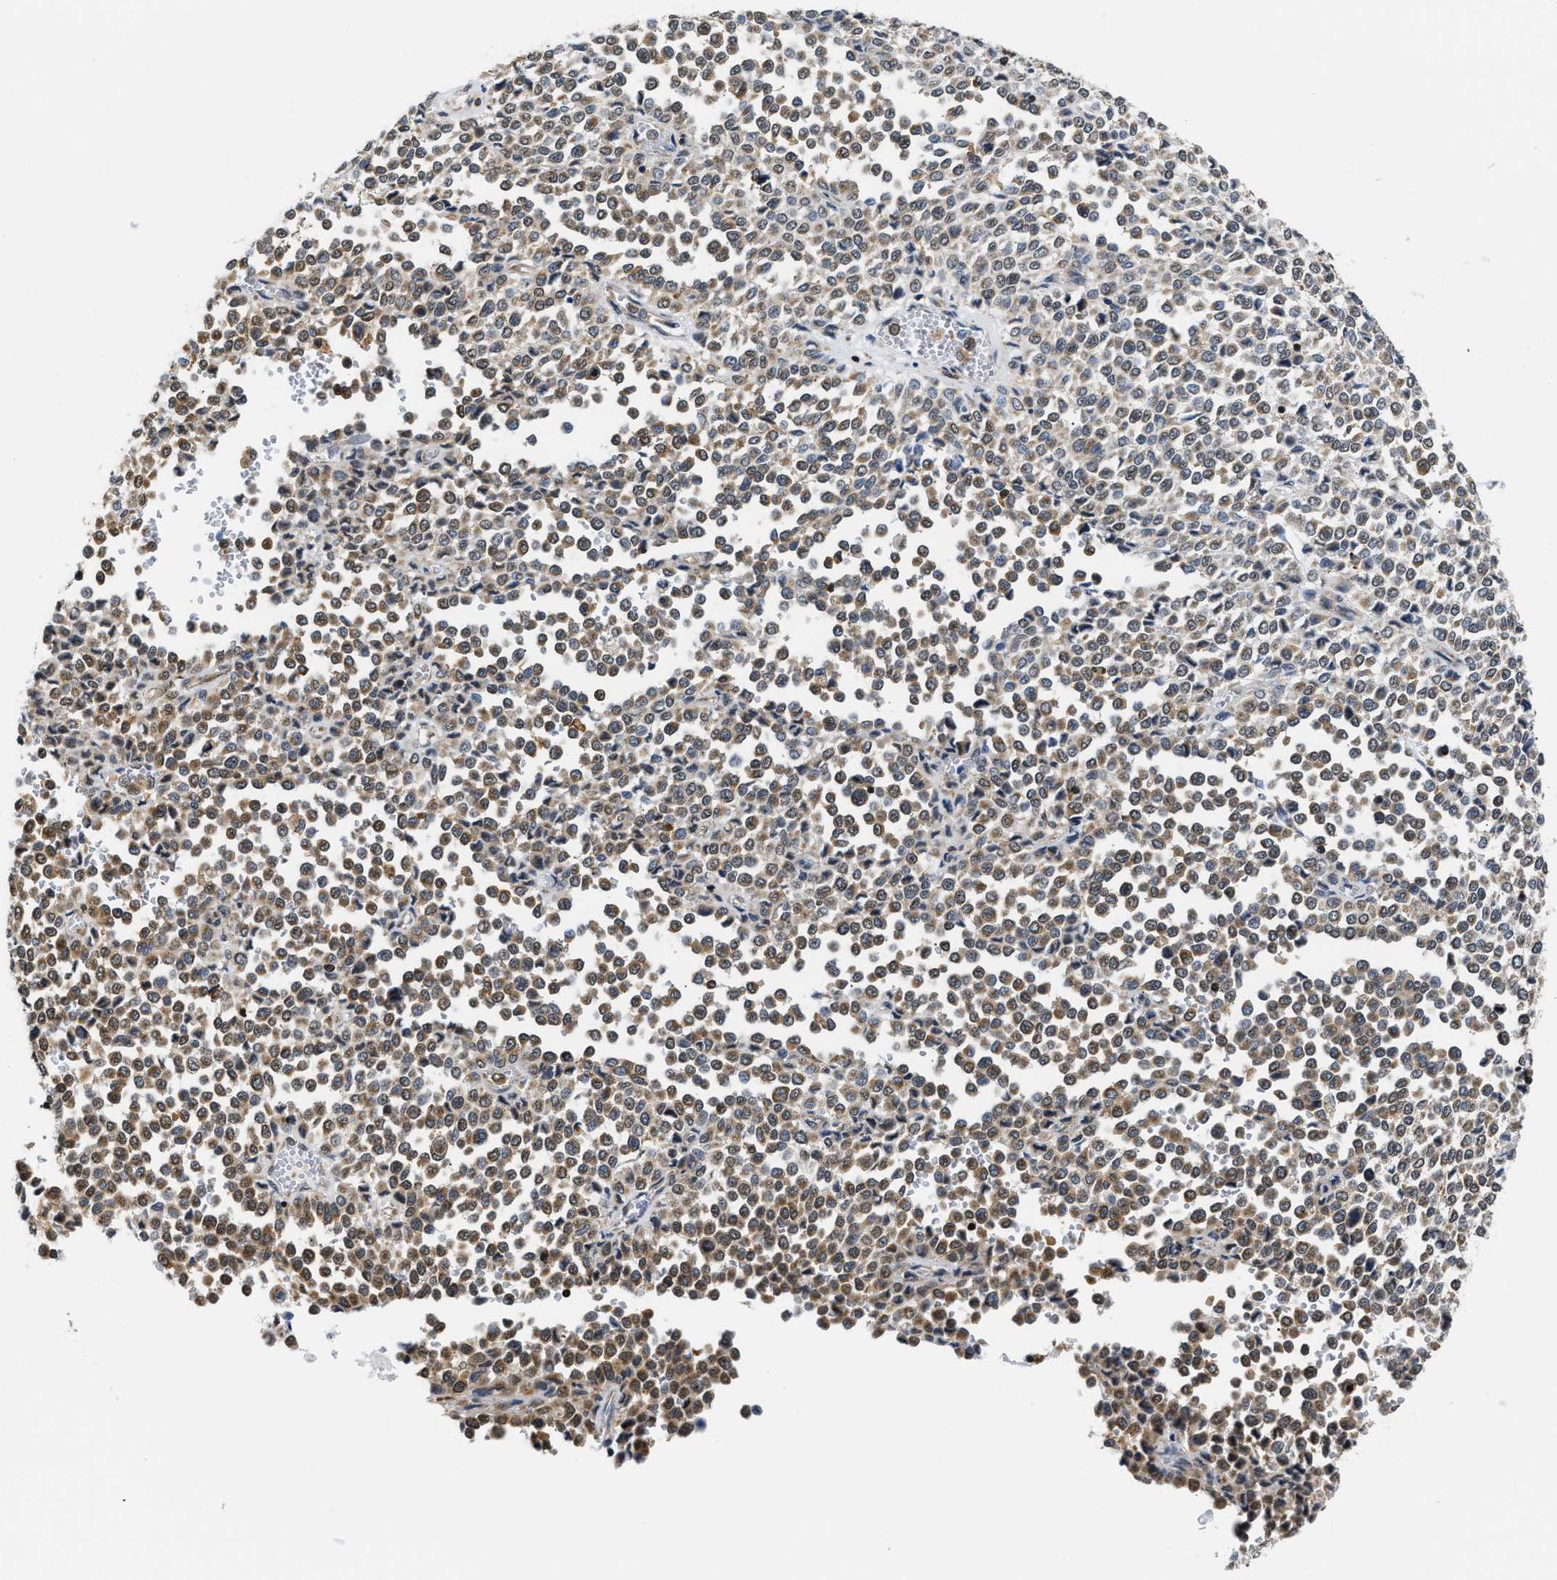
{"staining": {"intensity": "moderate", "quantity": ">75%", "location": "cytoplasmic/membranous,nuclear"}, "tissue": "melanoma", "cell_type": "Tumor cells", "image_type": "cancer", "snomed": [{"axis": "morphology", "description": "Malignant melanoma, Metastatic site"}, {"axis": "topography", "description": "Pancreas"}], "caption": "Malignant melanoma (metastatic site) tissue exhibits moderate cytoplasmic/membranous and nuclear positivity in approximately >75% of tumor cells The staining was performed using DAB (3,3'-diaminobenzidine) to visualize the protein expression in brown, while the nuclei were stained in blue with hematoxylin (Magnification: 20x).", "gene": "STK10", "patient": {"sex": "female", "age": 30}}